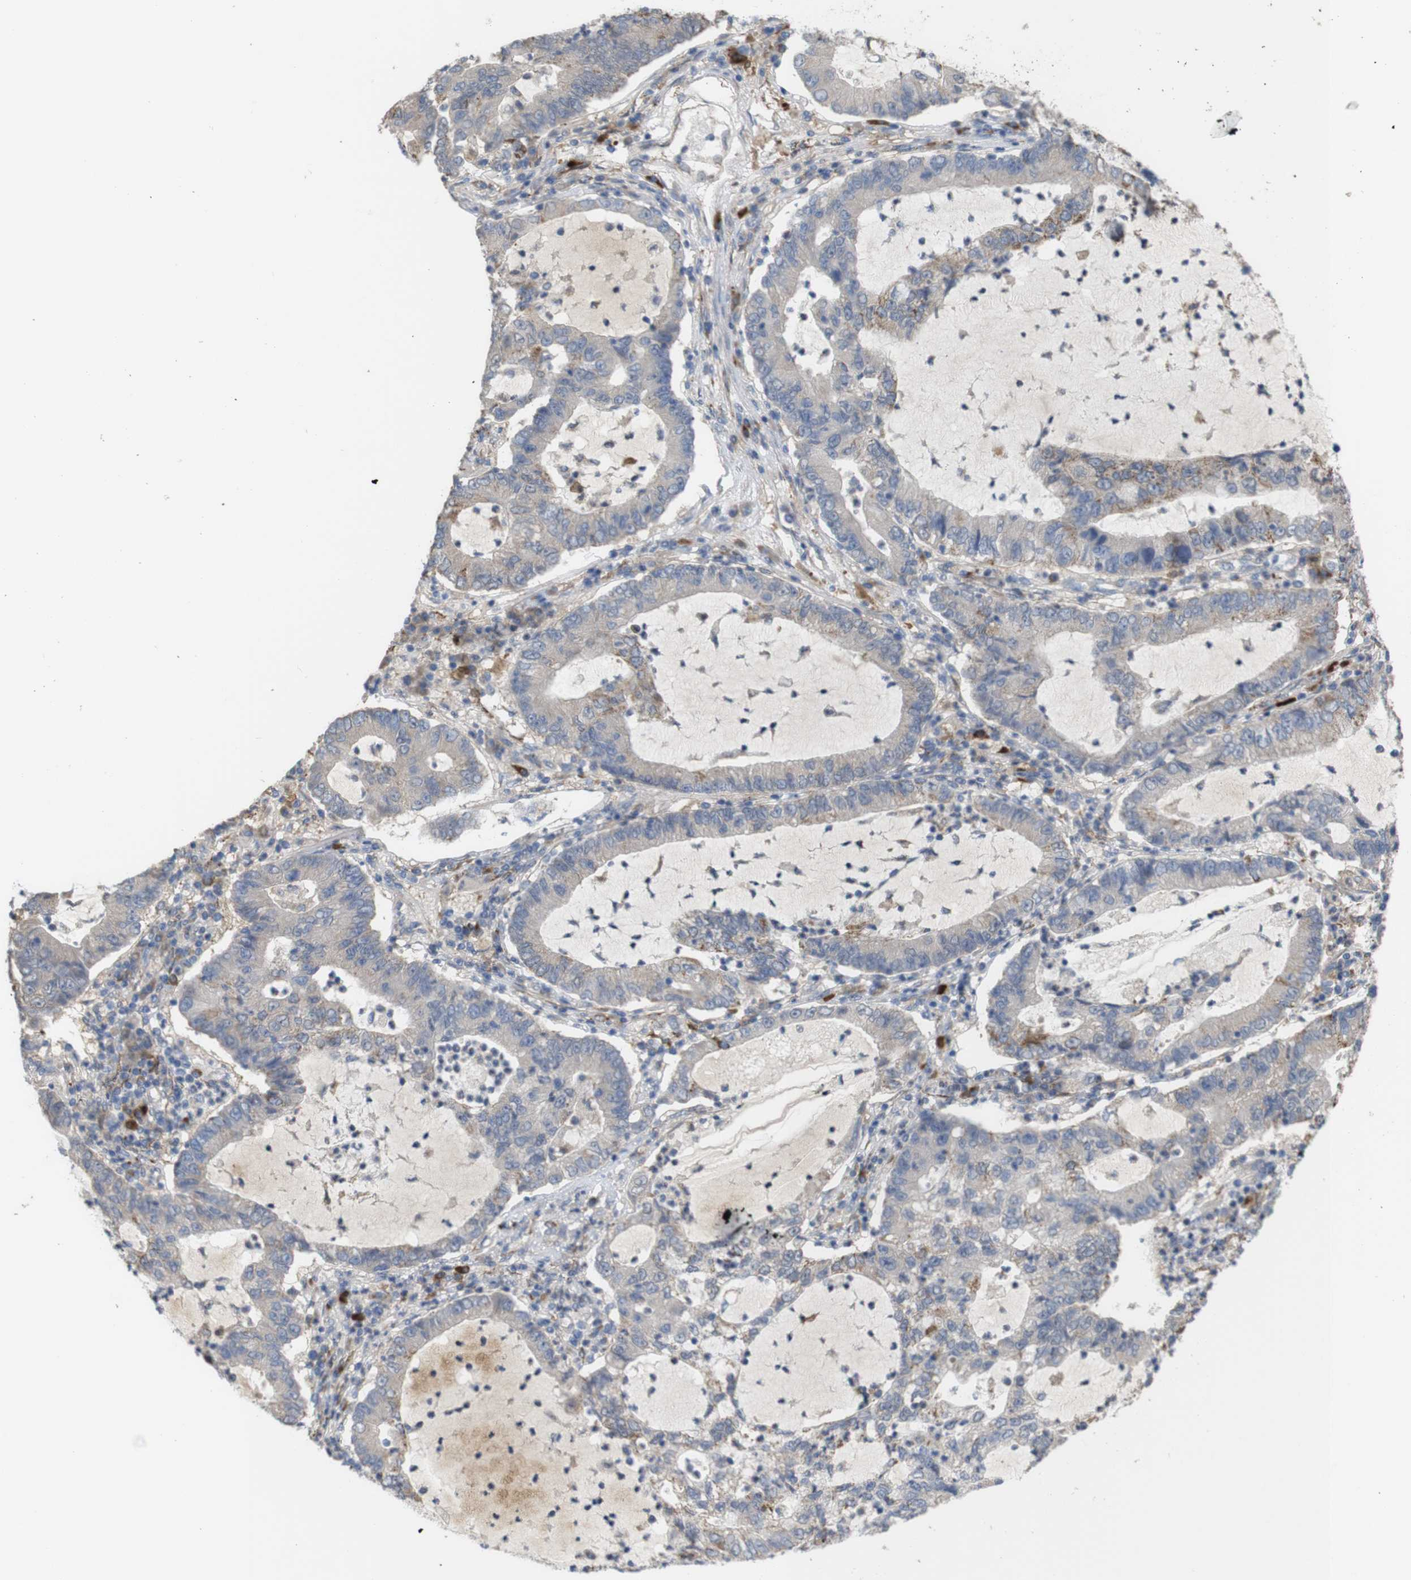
{"staining": {"intensity": "weak", "quantity": ">75%", "location": "cytoplasmic/membranous"}, "tissue": "lung cancer", "cell_type": "Tumor cells", "image_type": "cancer", "snomed": [{"axis": "morphology", "description": "Adenocarcinoma, NOS"}, {"axis": "topography", "description": "Lung"}], "caption": "This histopathology image exhibits adenocarcinoma (lung) stained with IHC to label a protein in brown. The cytoplasmic/membranous of tumor cells show weak positivity for the protein. Nuclei are counter-stained blue.", "gene": "PTPRR", "patient": {"sex": "female", "age": 51}}